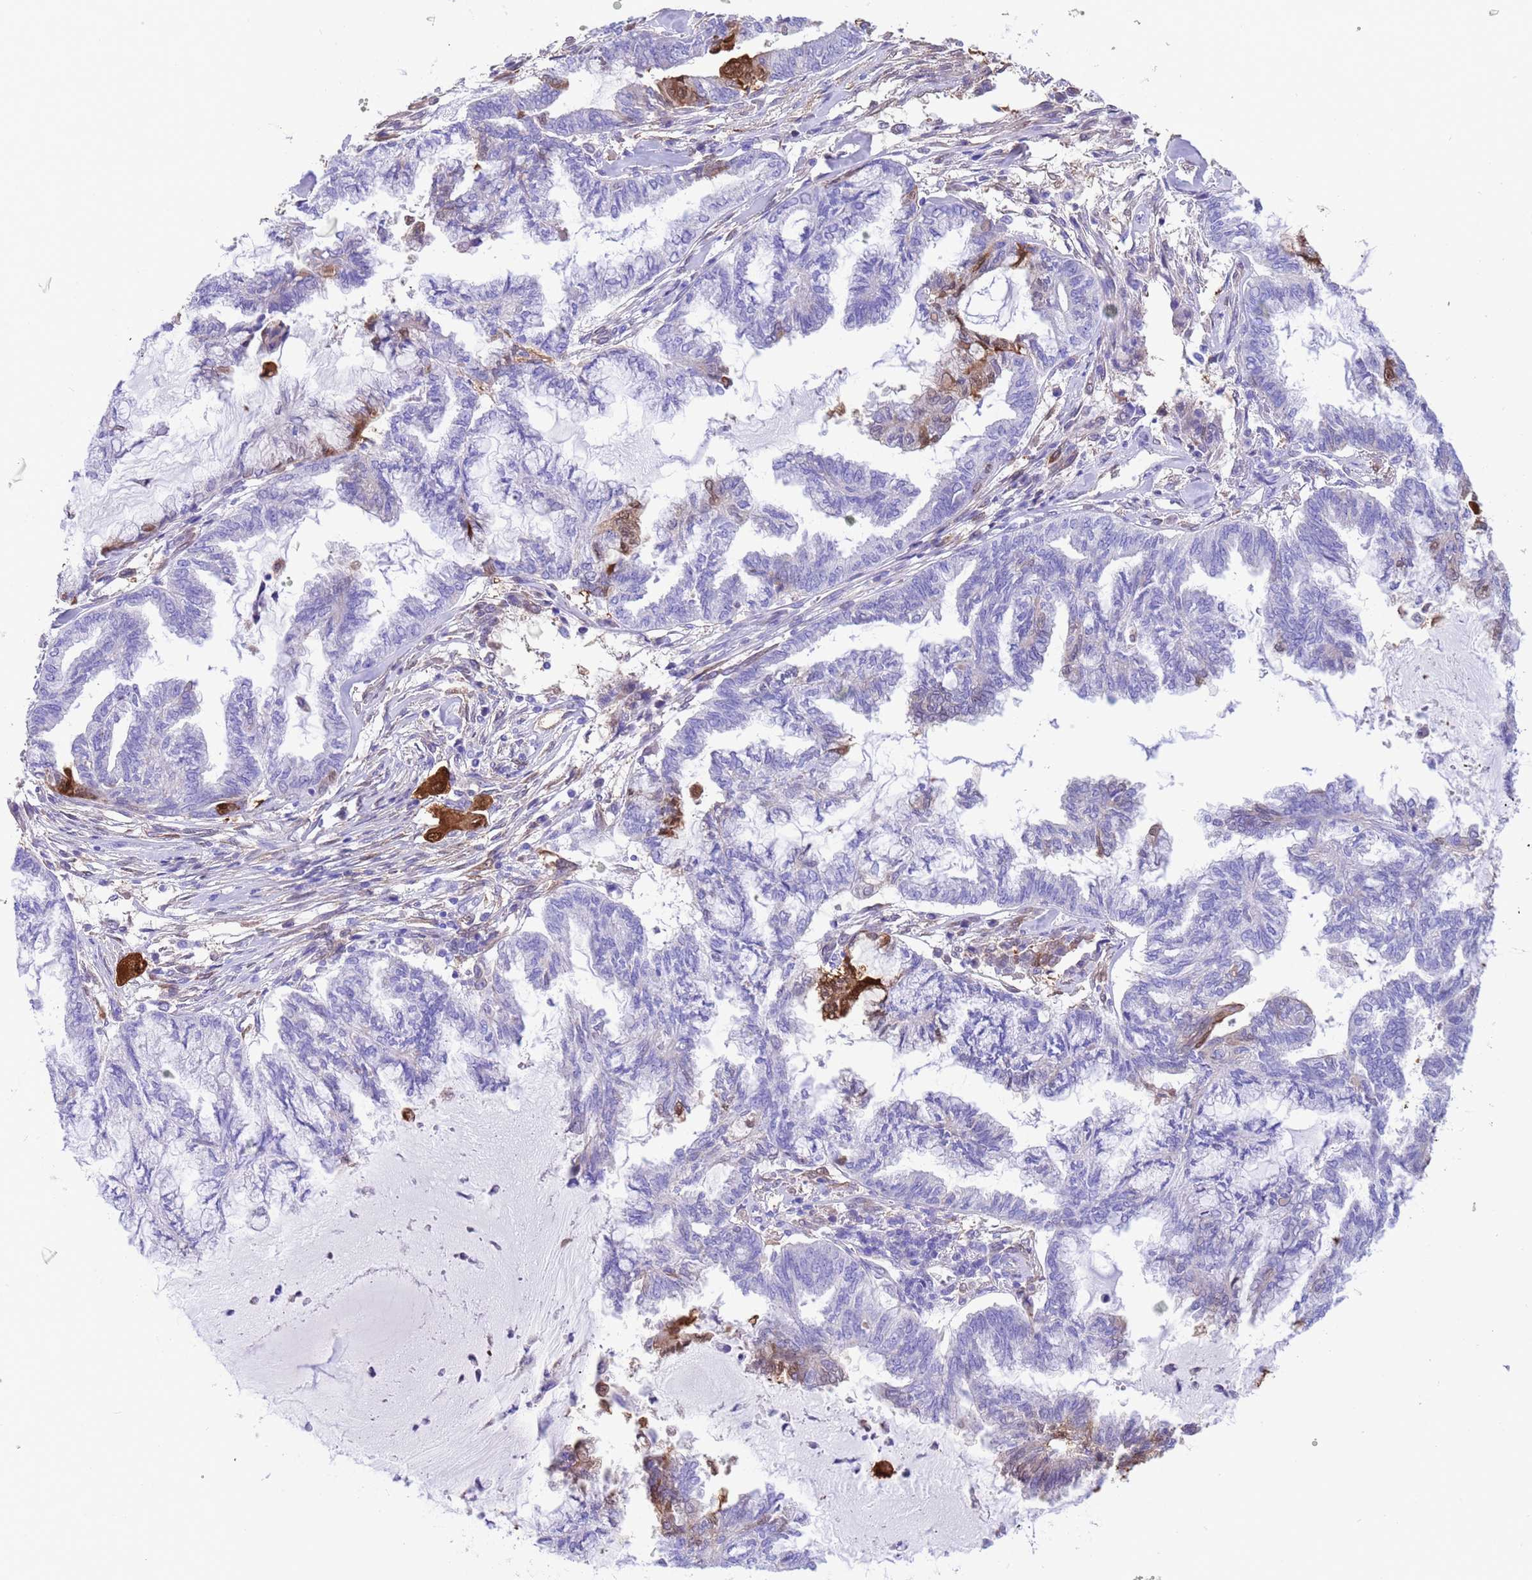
{"staining": {"intensity": "moderate", "quantity": "<25%", "location": "cytoplasmic/membranous,nuclear"}, "tissue": "endometrial cancer", "cell_type": "Tumor cells", "image_type": "cancer", "snomed": [{"axis": "morphology", "description": "Adenocarcinoma, NOS"}, {"axis": "topography", "description": "Endometrium"}], "caption": "Human adenocarcinoma (endometrial) stained with a protein marker demonstrates moderate staining in tumor cells.", "gene": "C6orf47", "patient": {"sex": "female", "age": 86}}